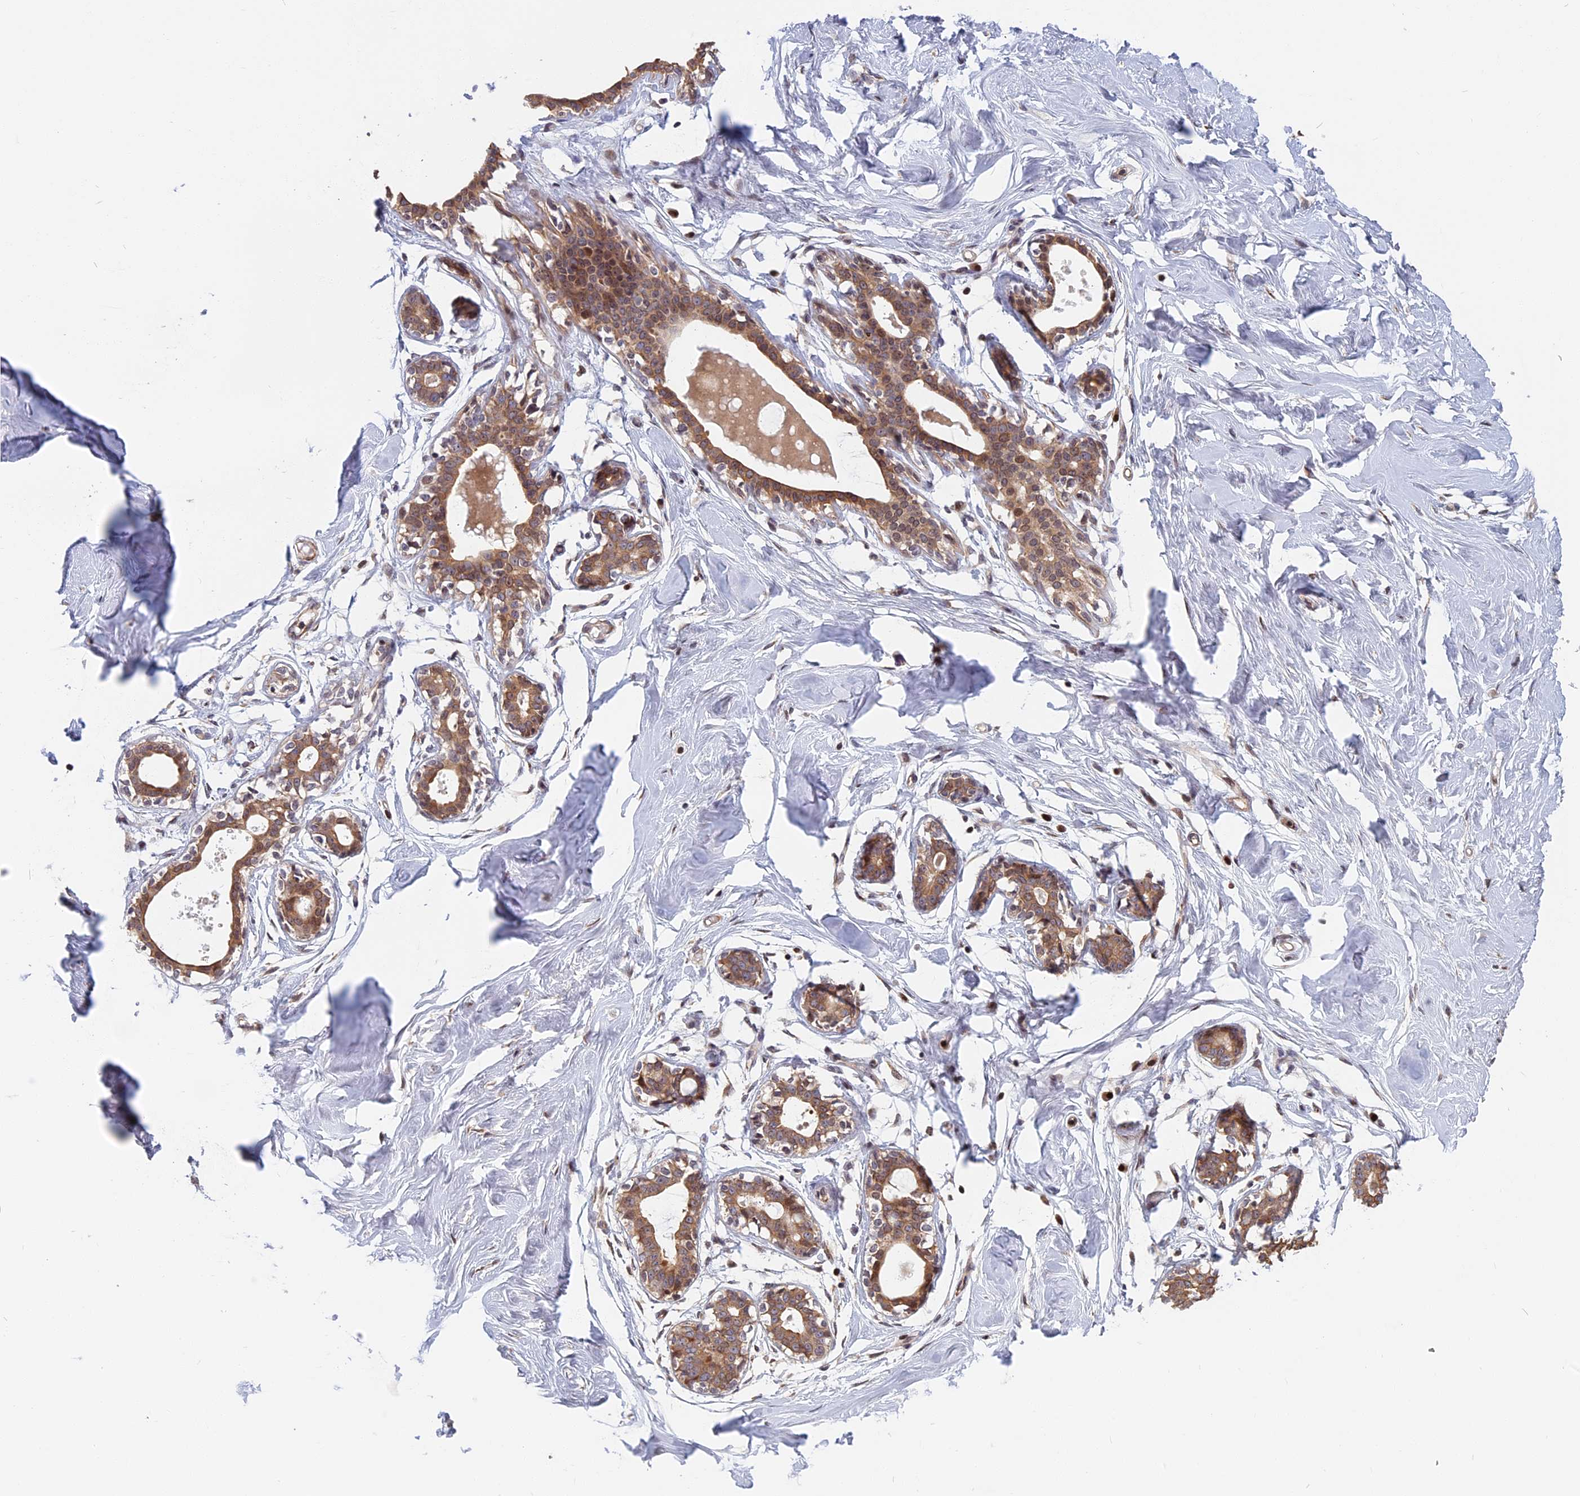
{"staining": {"intensity": "moderate", "quantity": ">75%", "location": "nuclear"}, "tissue": "breast", "cell_type": "Adipocytes", "image_type": "normal", "snomed": [{"axis": "morphology", "description": "Normal tissue, NOS"}, {"axis": "morphology", "description": "Adenoma, NOS"}, {"axis": "topography", "description": "Breast"}], "caption": "Benign breast exhibits moderate nuclear expression in about >75% of adipocytes, visualized by immunohistochemistry.", "gene": "CCDC113", "patient": {"sex": "female", "age": 23}}